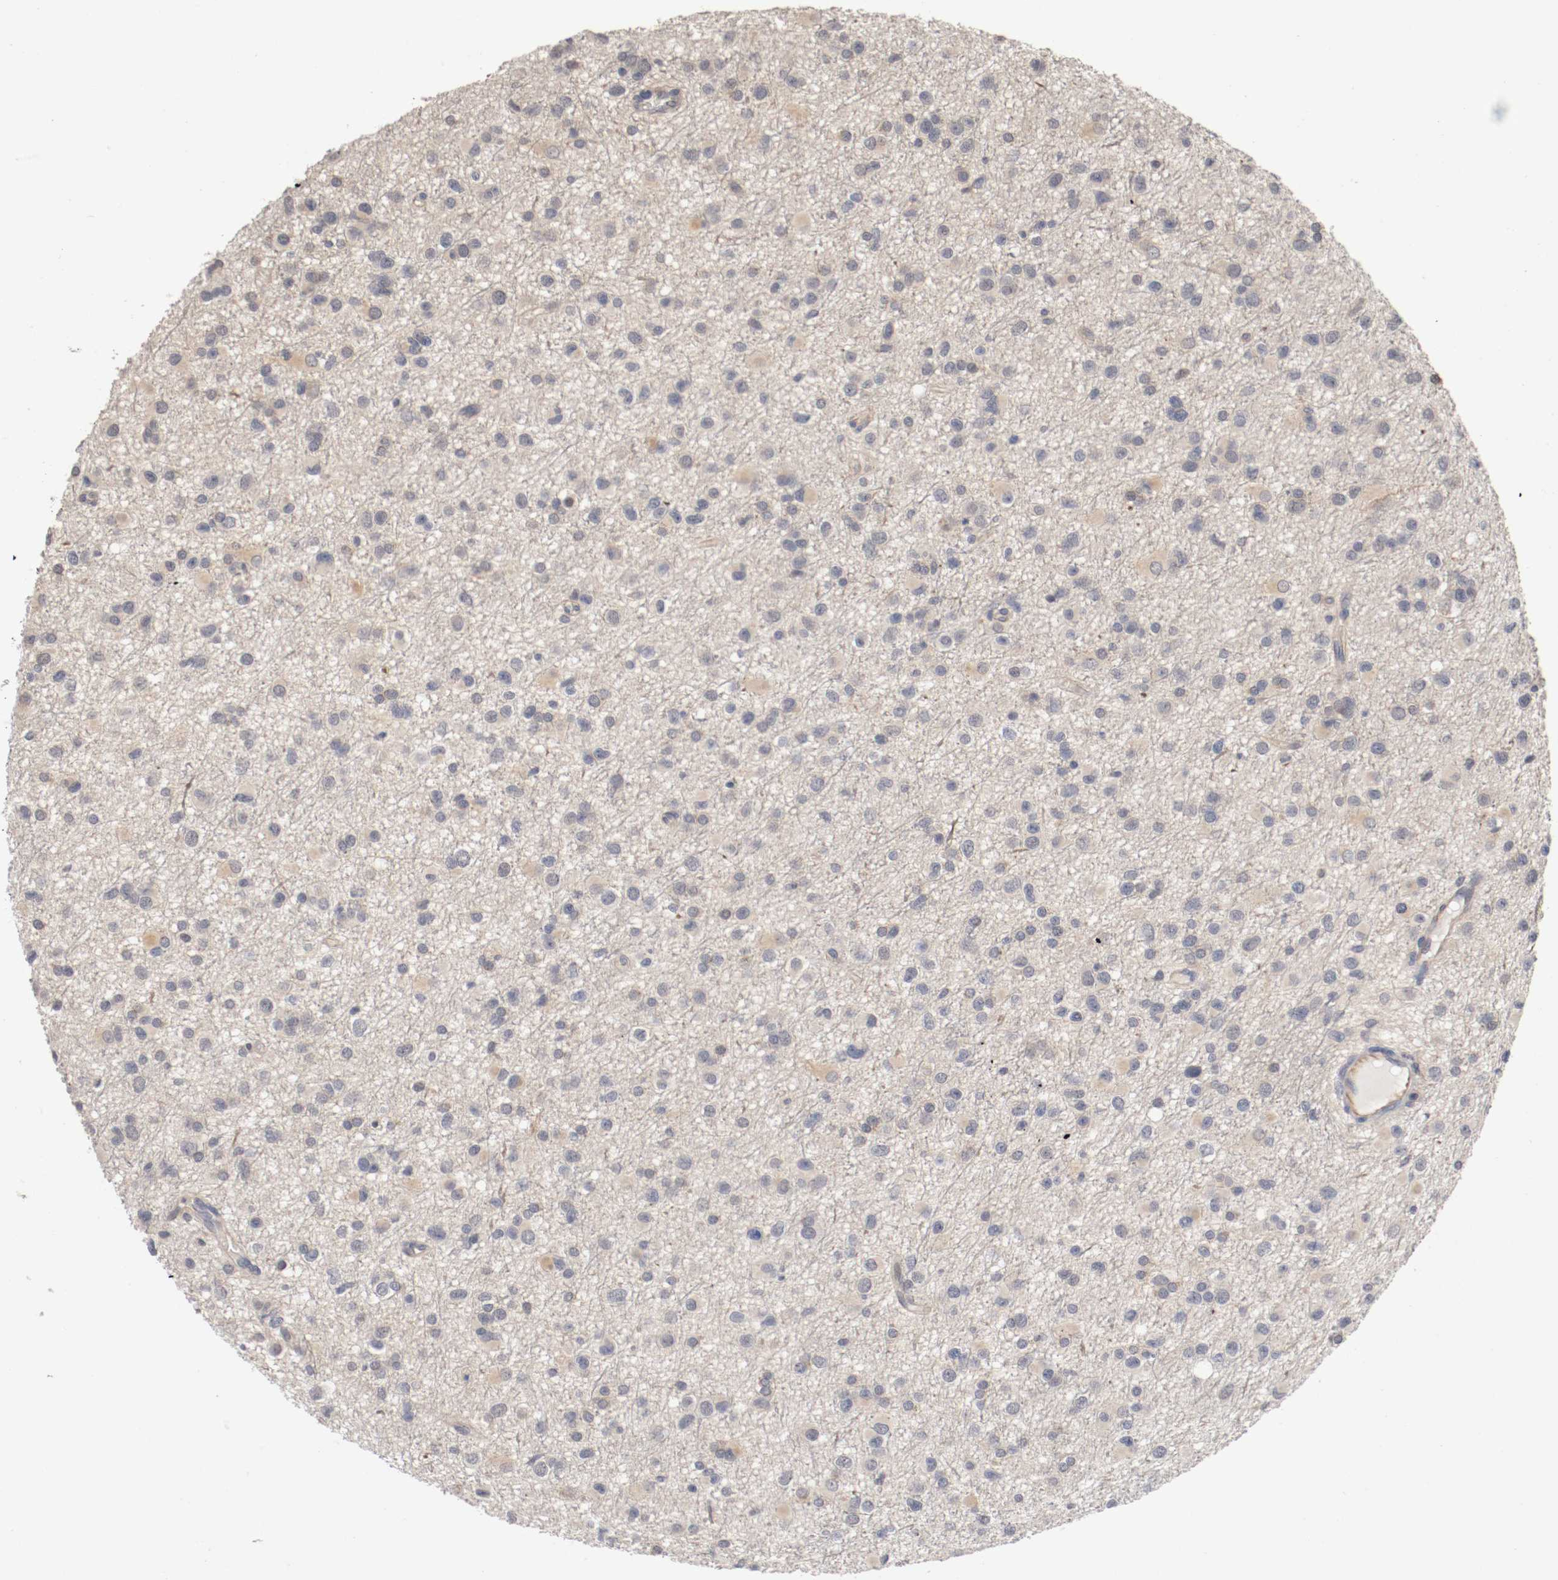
{"staining": {"intensity": "weak", "quantity": "<25%", "location": "cytoplasmic/membranous"}, "tissue": "glioma", "cell_type": "Tumor cells", "image_type": "cancer", "snomed": [{"axis": "morphology", "description": "Glioma, malignant, Low grade"}, {"axis": "topography", "description": "Brain"}], "caption": "Glioma was stained to show a protein in brown. There is no significant positivity in tumor cells.", "gene": "RBM23", "patient": {"sex": "male", "age": 42}}